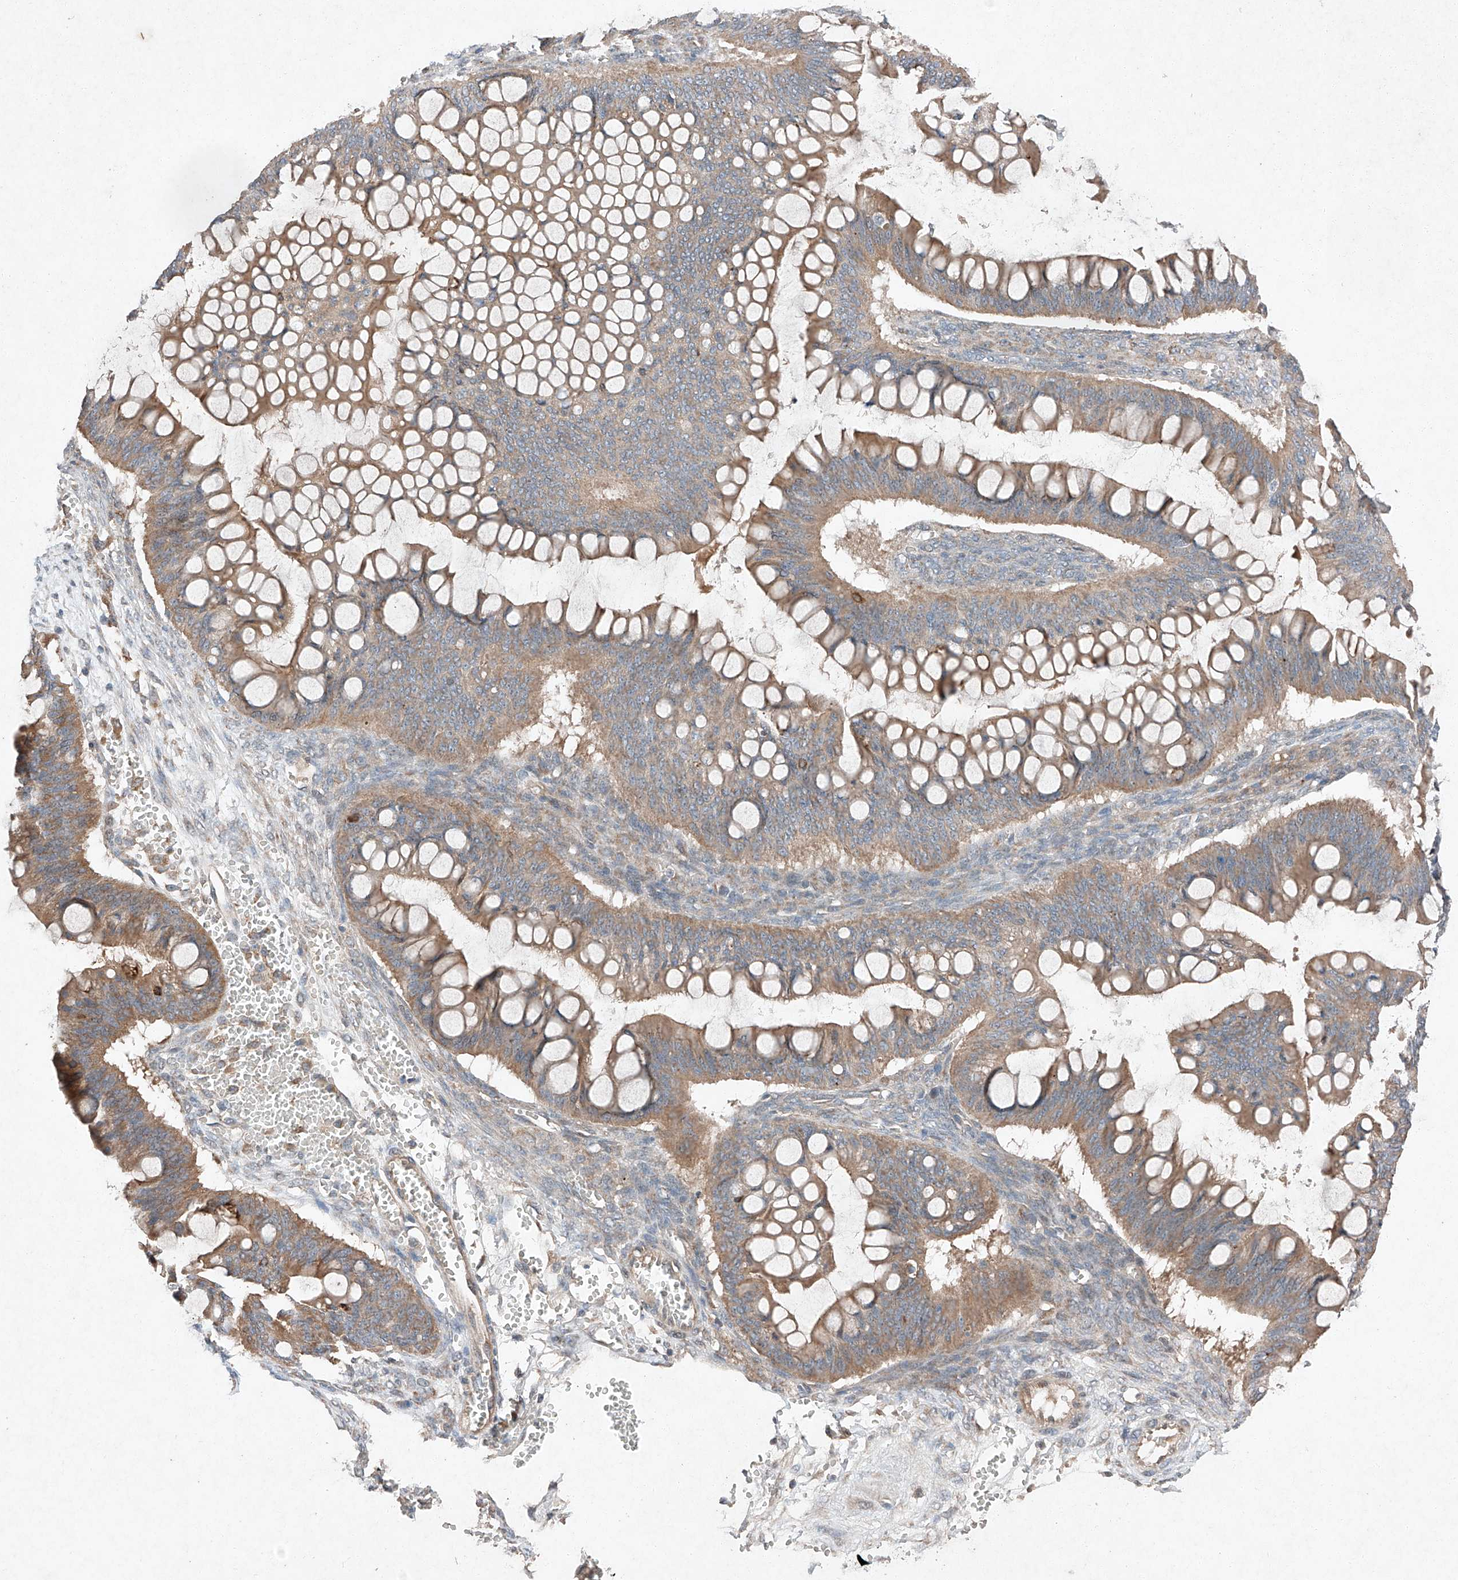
{"staining": {"intensity": "moderate", "quantity": ">75%", "location": "cytoplasmic/membranous"}, "tissue": "ovarian cancer", "cell_type": "Tumor cells", "image_type": "cancer", "snomed": [{"axis": "morphology", "description": "Cystadenocarcinoma, mucinous, NOS"}, {"axis": "topography", "description": "Ovary"}], "caption": "This is an image of immunohistochemistry (IHC) staining of mucinous cystadenocarcinoma (ovarian), which shows moderate expression in the cytoplasmic/membranous of tumor cells.", "gene": "RUSC1", "patient": {"sex": "female", "age": 73}}